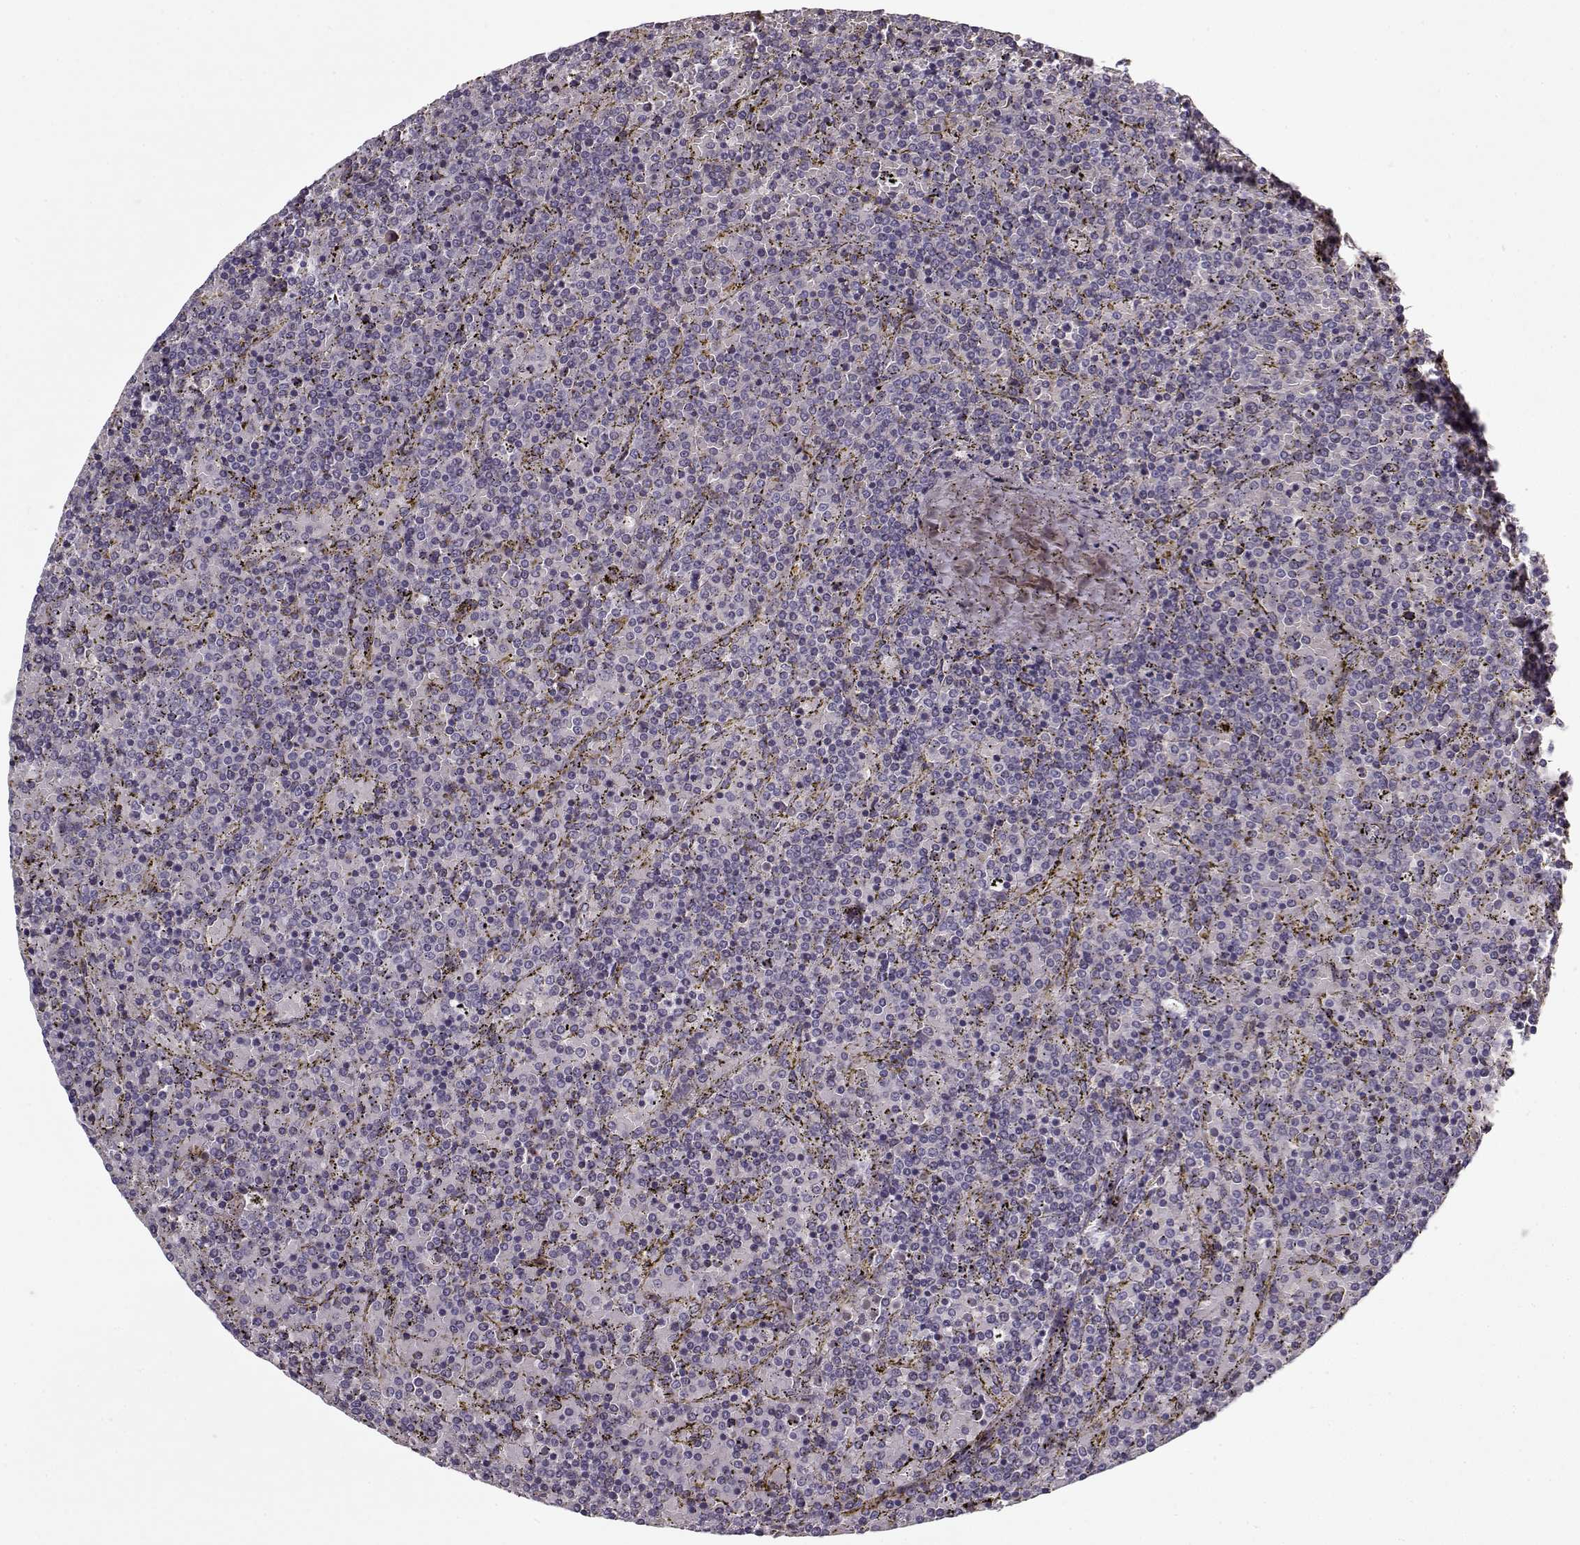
{"staining": {"intensity": "negative", "quantity": "none", "location": "none"}, "tissue": "lymphoma", "cell_type": "Tumor cells", "image_type": "cancer", "snomed": [{"axis": "morphology", "description": "Malignant lymphoma, non-Hodgkin's type, Low grade"}, {"axis": "topography", "description": "Spleen"}], "caption": "Tumor cells are negative for brown protein staining in low-grade malignant lymphoma, non-Hodgkin's type.", "gene": "LUM", "patient": {"sex": "female", "age": 77}}